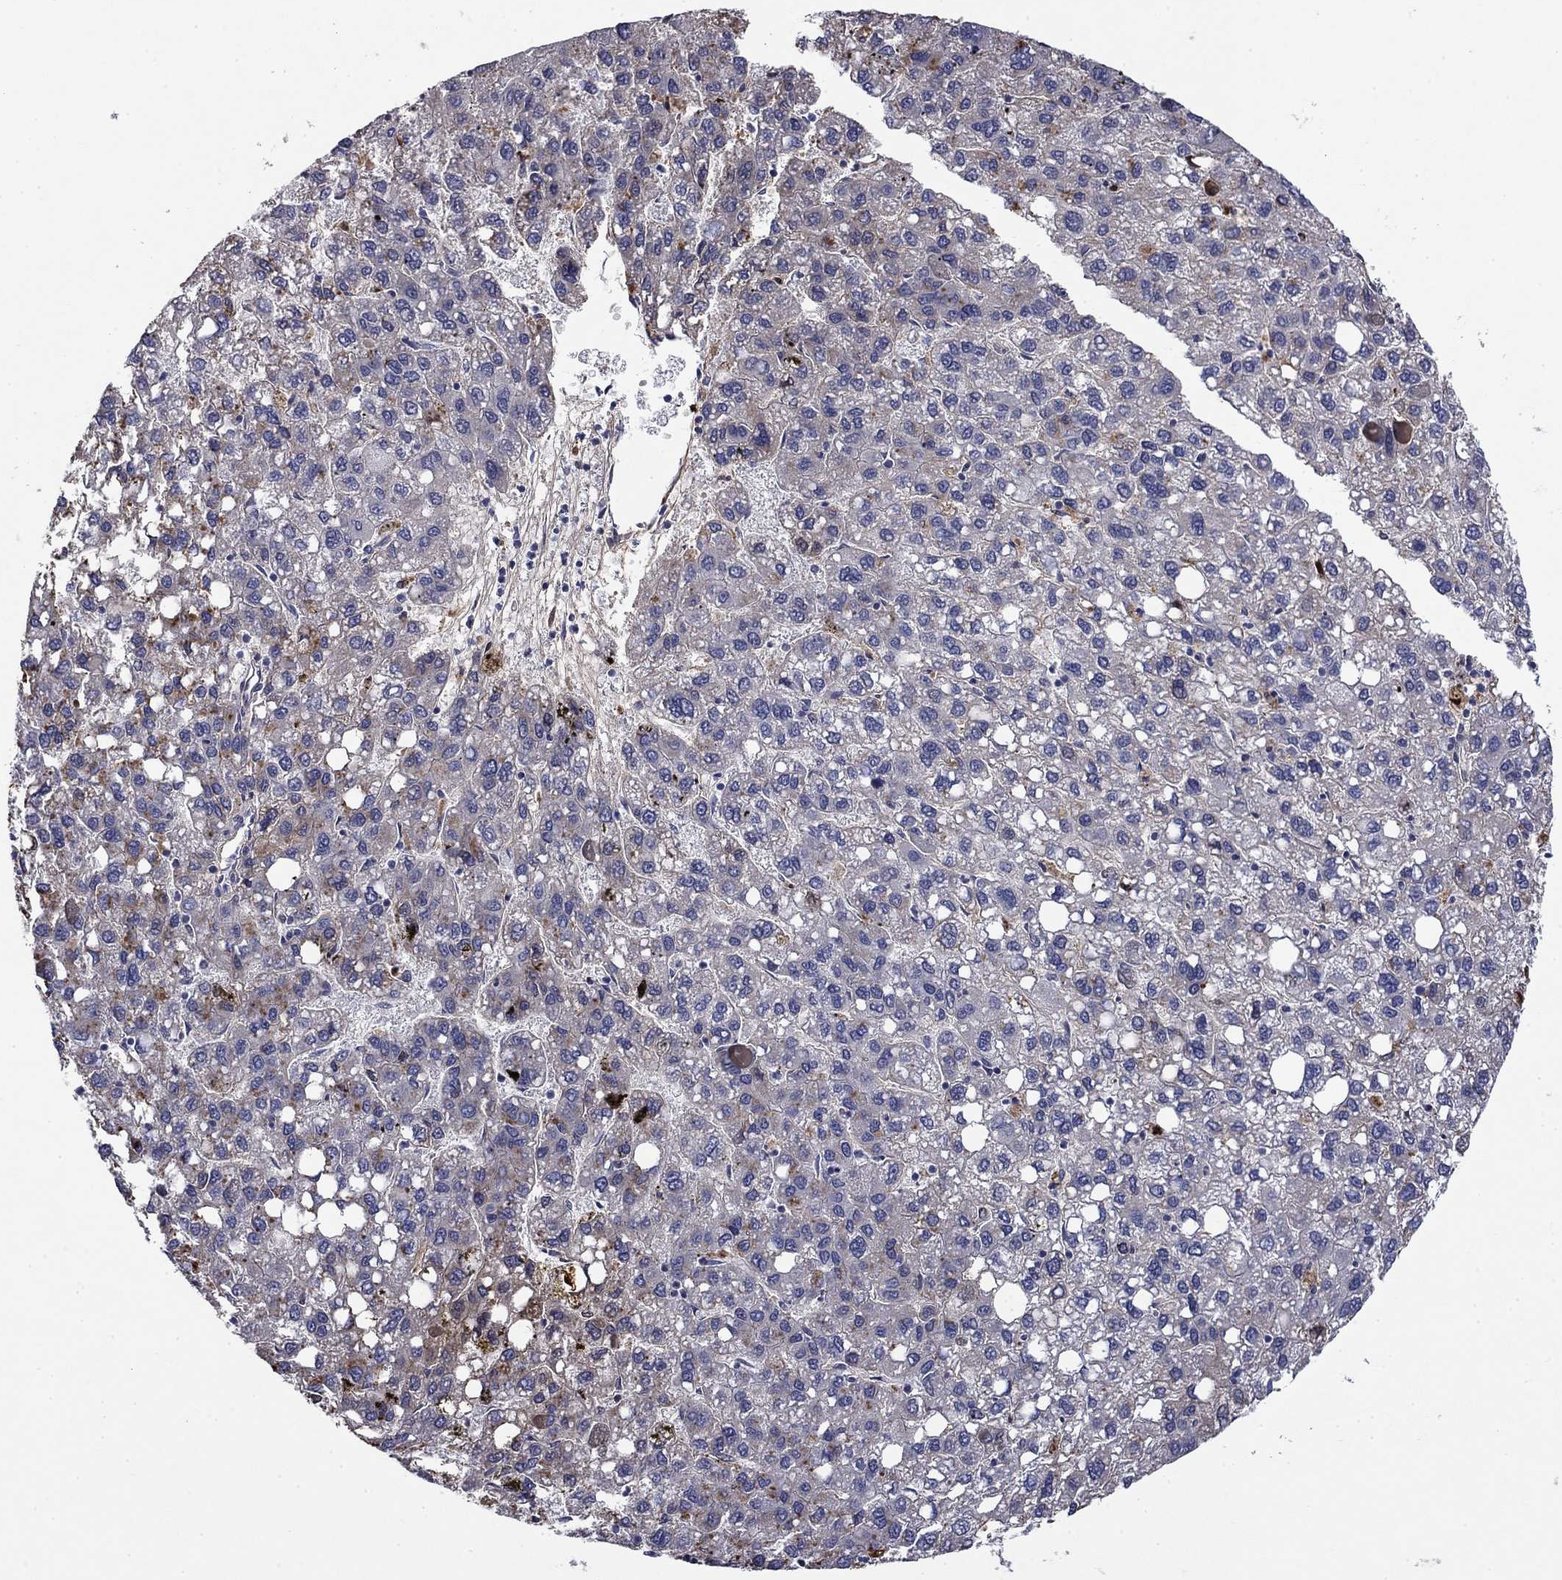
{"staining": {"intensity": "negative", "quantity": "none", "location": "none"}, "tissue": "liver cancer", "cell_type": "Tumor cells", "image_type": "cancer", "snomed": [{"axis": "morphology", "description": "Carcinoma, Hepatocellular, NOS"}, {"axis": "topography", "description": "Liver"}], "caption": "Immunohistochemistry of liver cancer (hepatocellular carcinoma) reveals no positivity in tumor cells. Nuclei are stained in blue.", "gene": "COL2A1", "patient": {"sex": "female", "age": 82}}